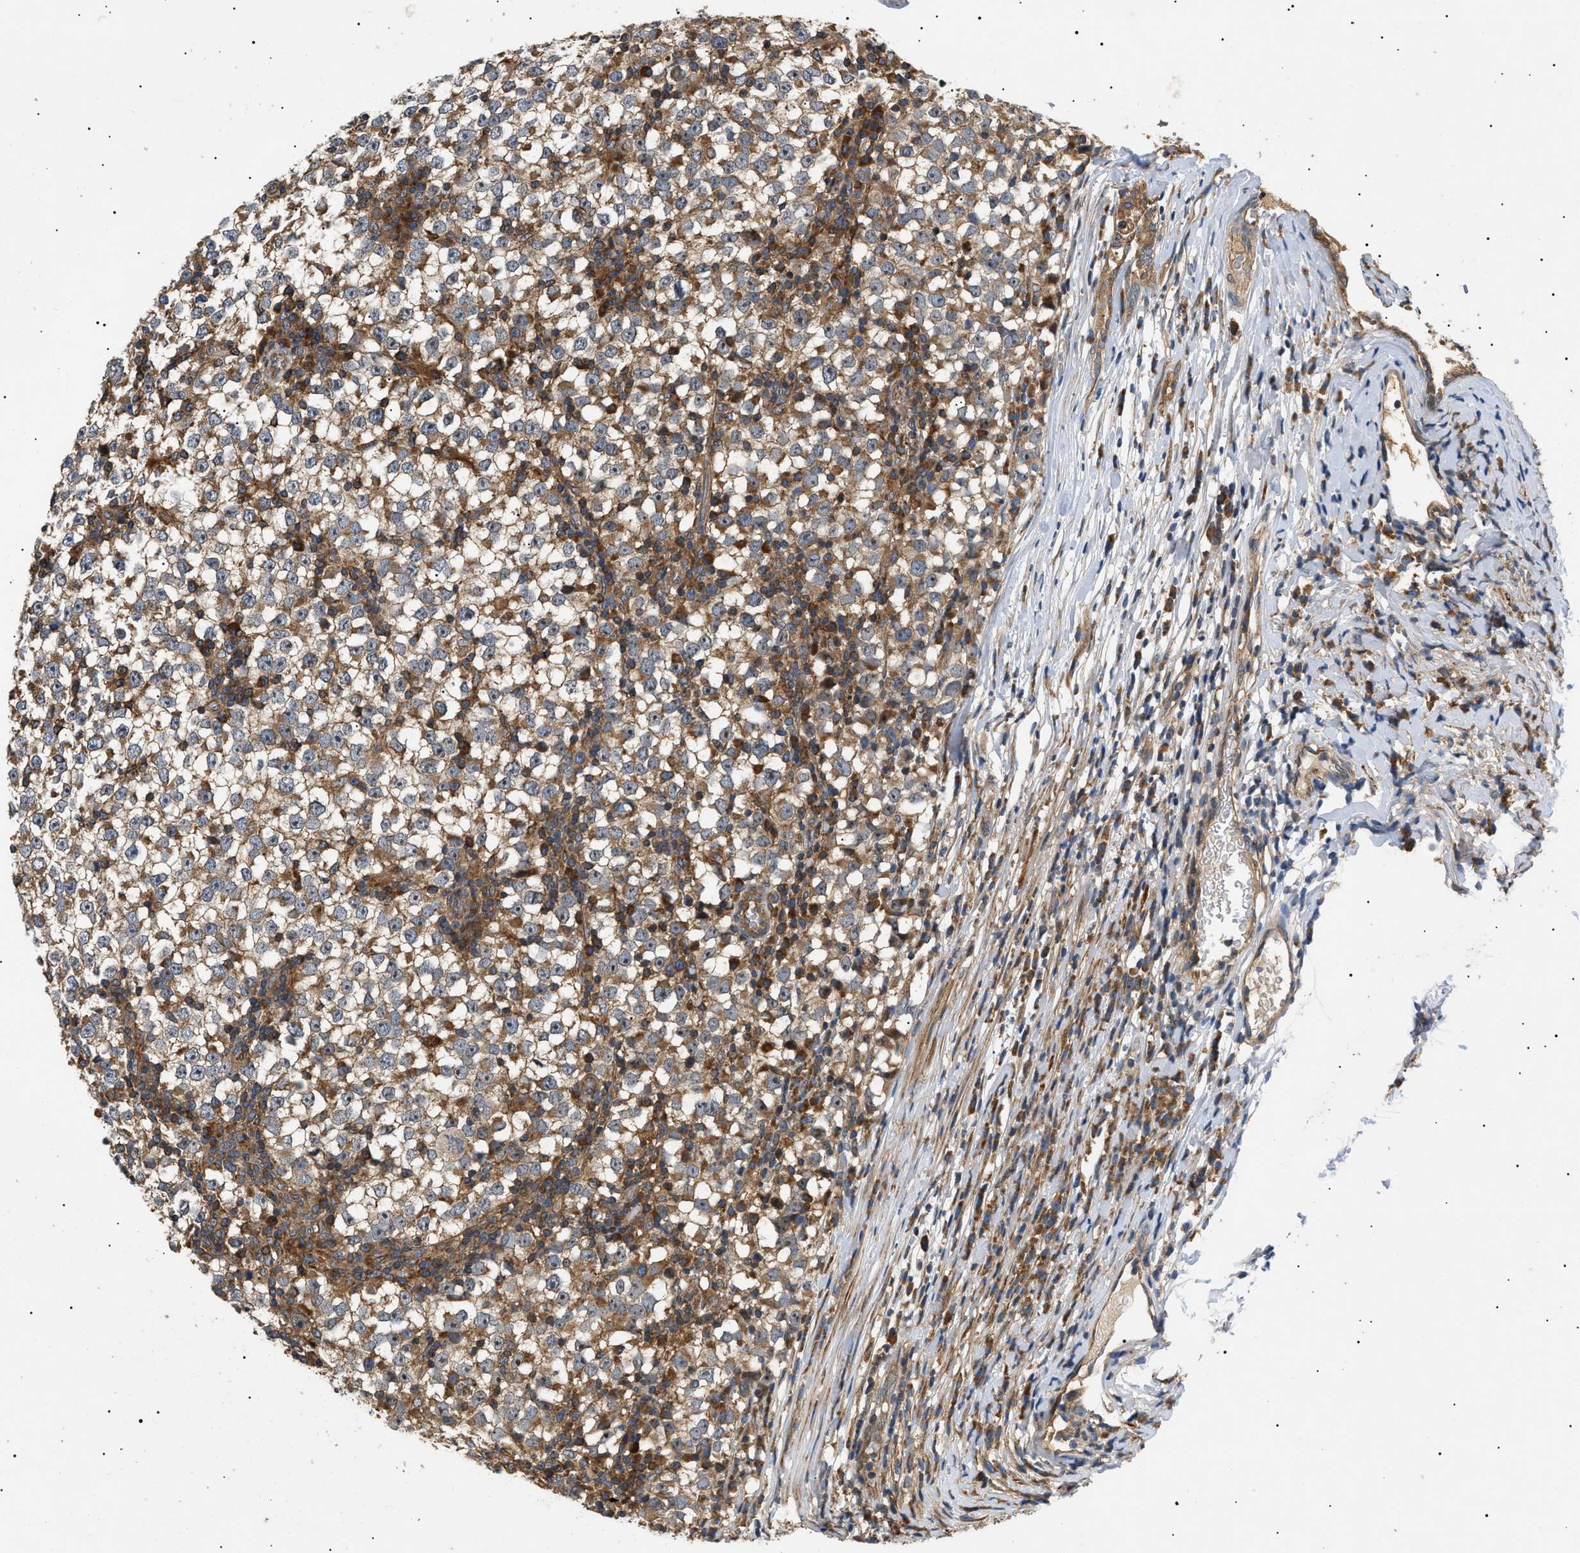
{"staining": {"intensity": "moderate", "quantity": ">75%", "location": "cytoplasmic/membranous"}, "tissue": "testis cancer", "cell_type": "Tumor cells", "image_type": "cancer", "snomed": [{"axis": "morphology", "description": "Seminoma, NOS"}, {"axis": "topography", "description": "Testis"}], "caption": "Moderate cytoplasmic/membranous protein expression is appreciated in approximately >75% of tumor cells in testis cancer (seminoma).", "gene": "PPM1B", "patient": {"sex": "male", "age": 65}}